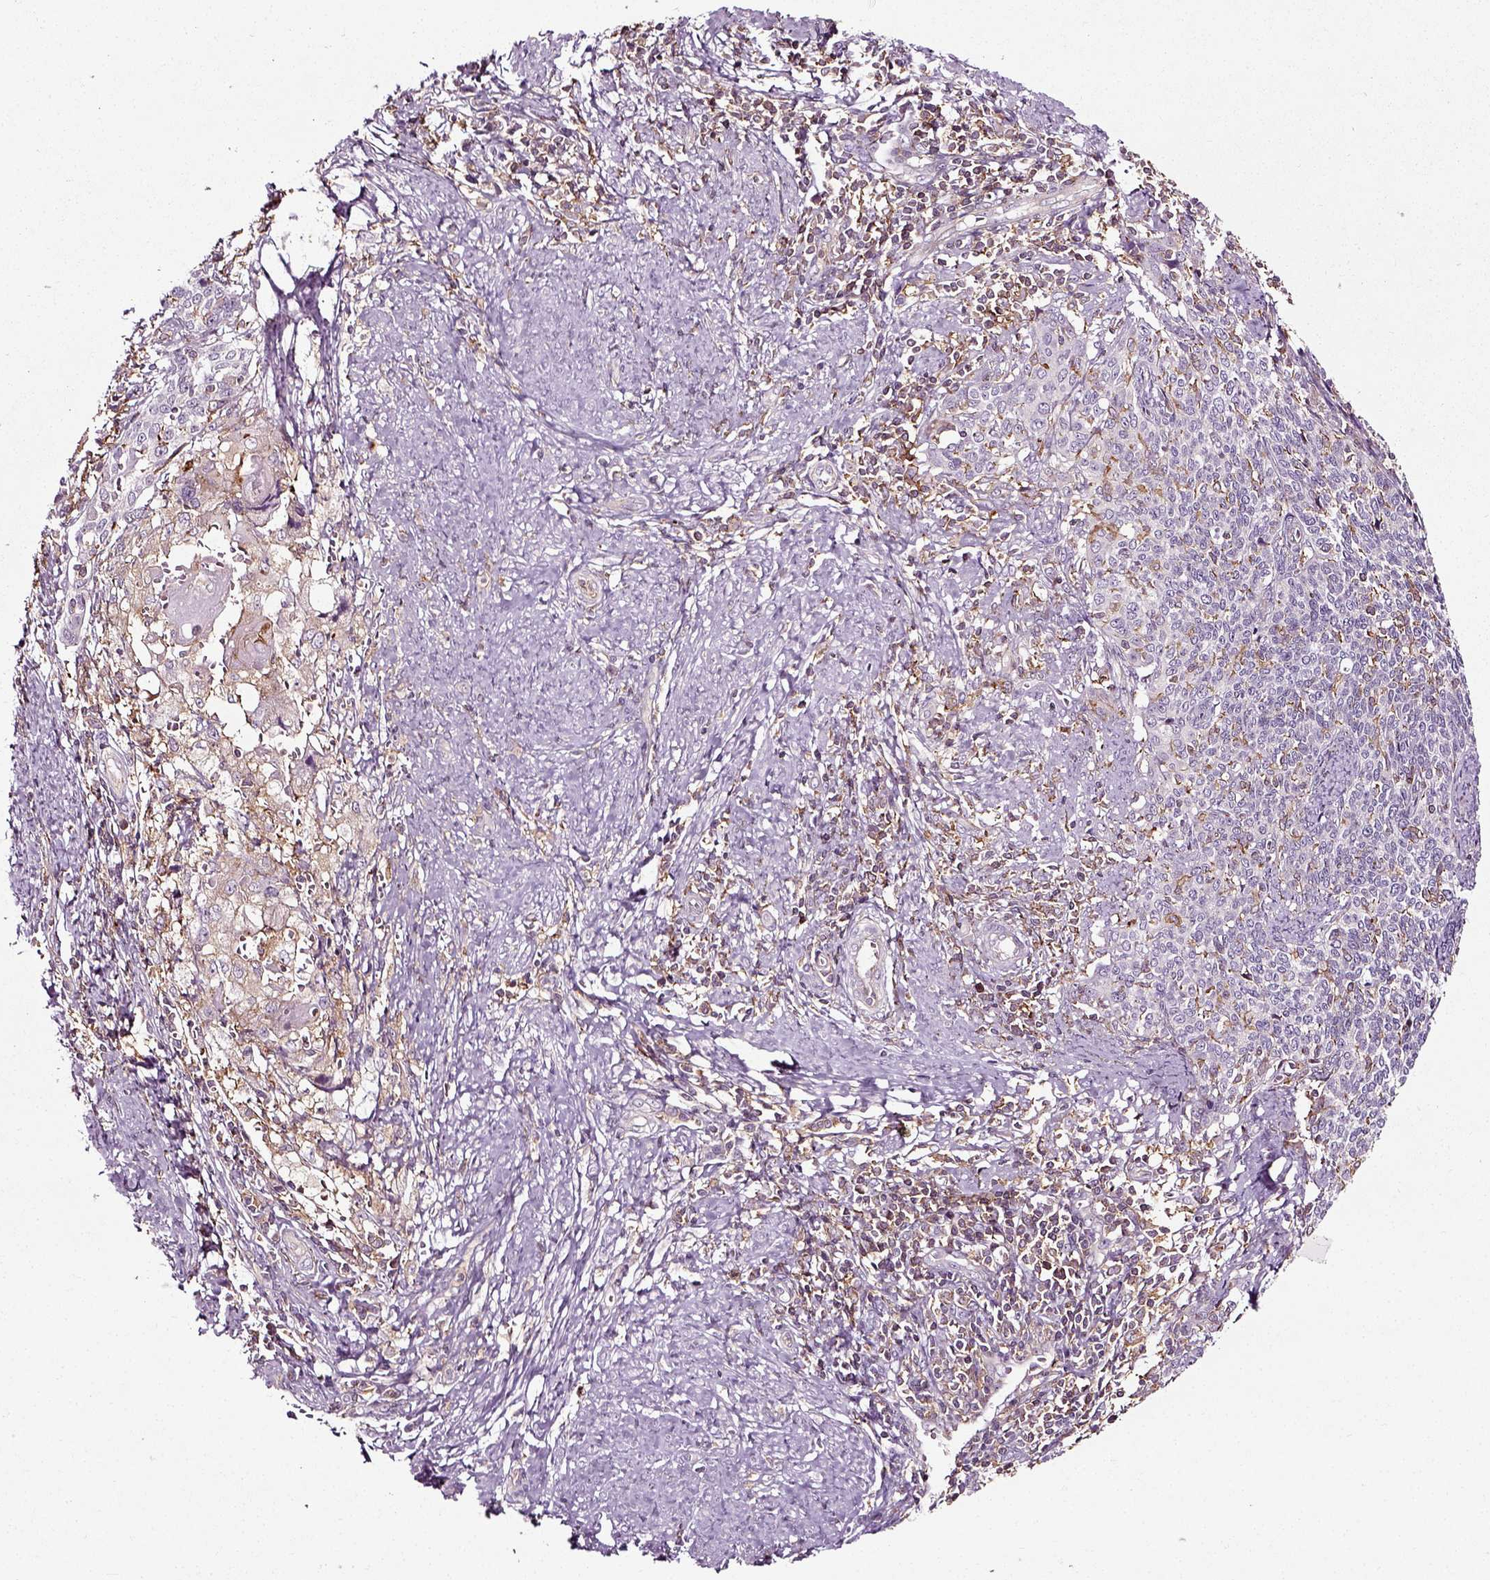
{"staining": {"intensity": "negative", "quantity": "none", "location": "none"}, "tissue": "cervical cancer", "cell_type": "Tumor cells", "image_type": "cancer", "snomed": [{"axis": "morphology", "description": "Squamous cell carcinoma, NOS"}, {"axis": "topography", "description": "Cervix"}], "caption": "Immunohistochemical staining of human squamous cell carcinoma (cervical) shows no significant positivity in tumor cells.", "gene": "RHOF", "patient": {"sex": "female", "age": 39}}